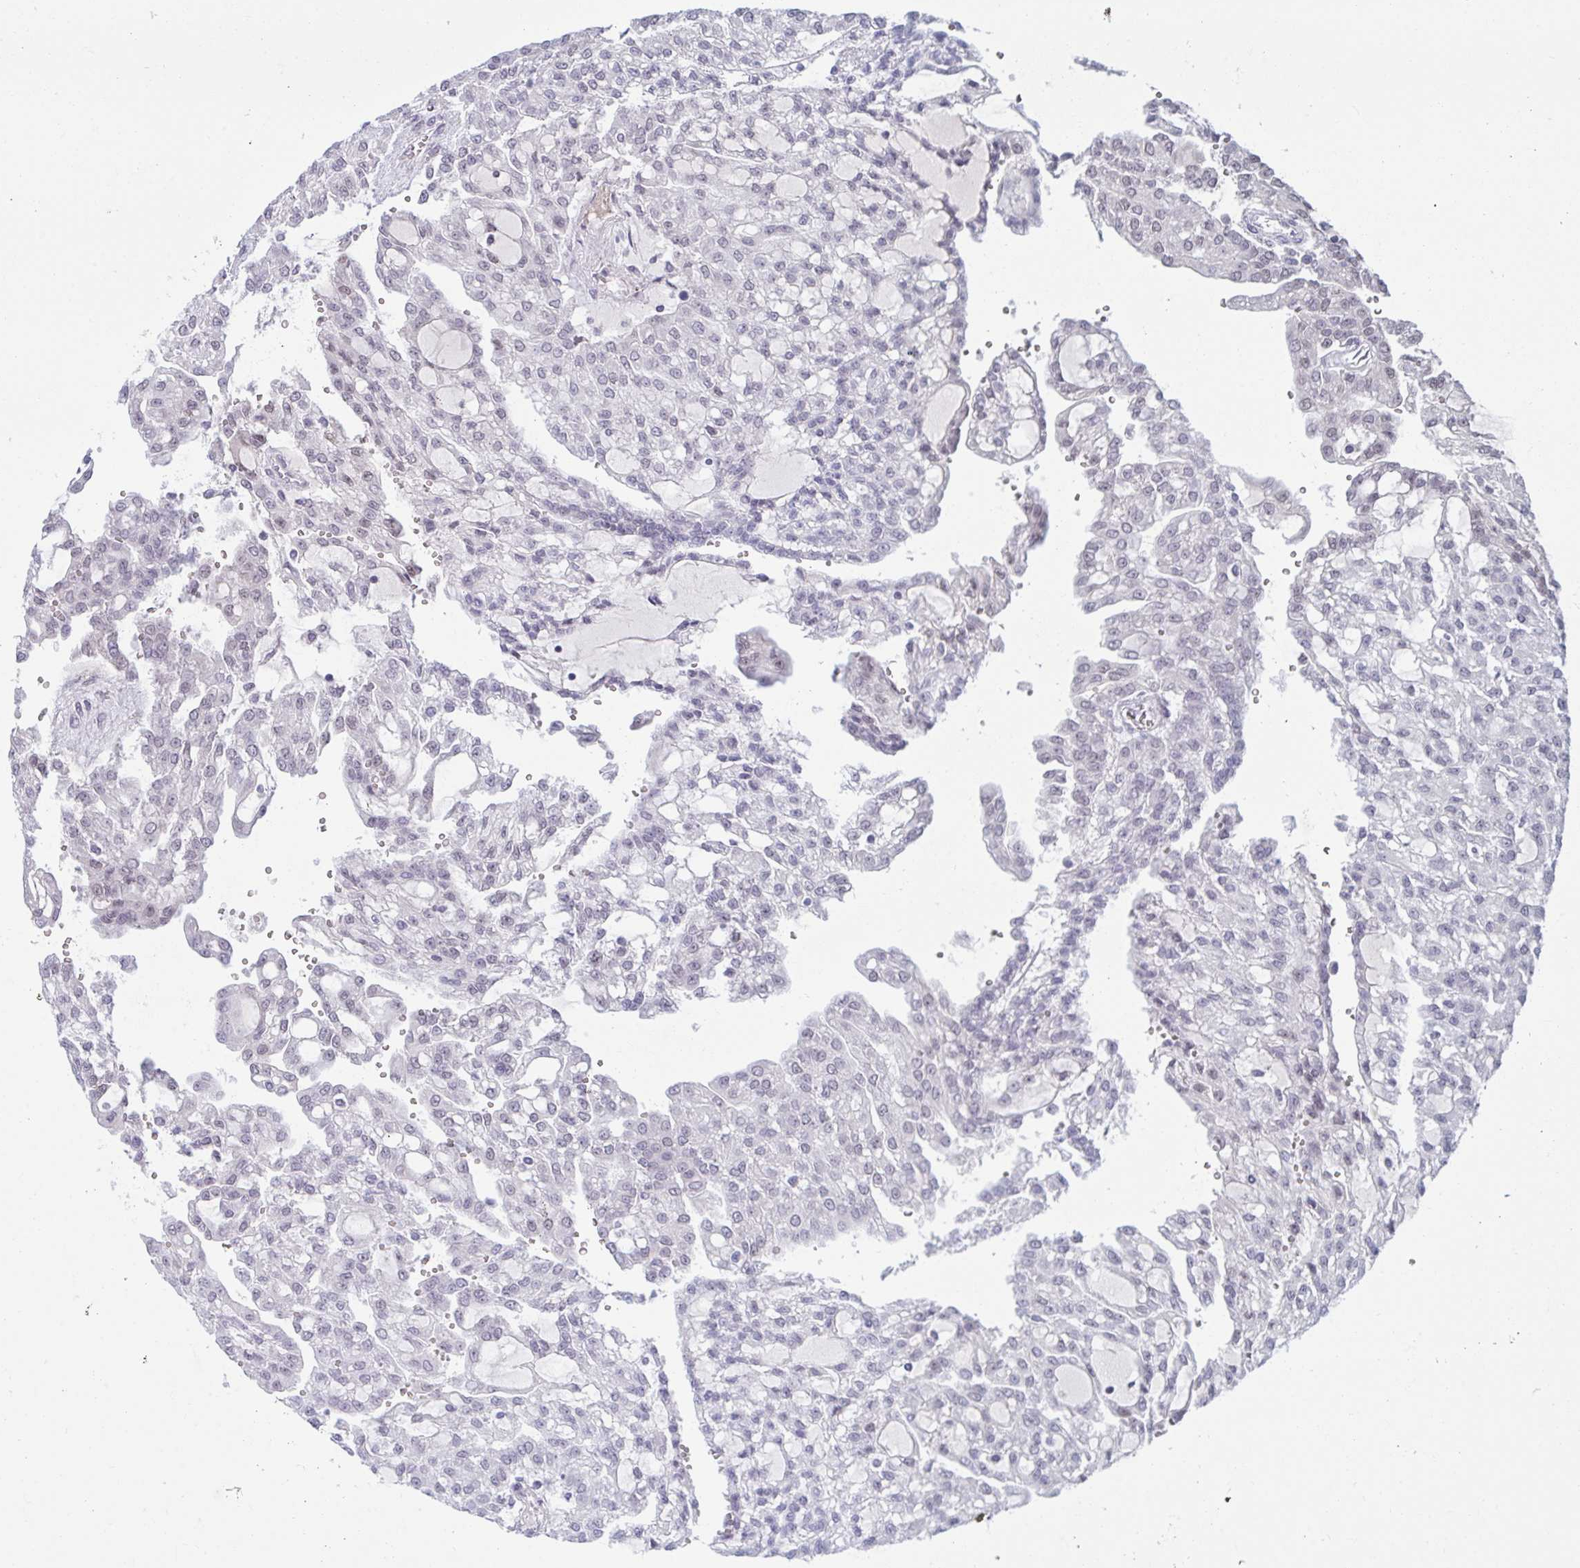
{"staining": {"intensity": "negative", "quantity": "none", "location": "none"}, "tissue": "renal cancer", "cell_type": "Tumor cells", "image_type": "cancer", "snomed": [{"axis": "morphology", "description": "Adenocarcinoma, NOS"}, {"axis": "topography", "description": "Kidney"}], "caption": "A high-resolution image shows immunohistochemistry staining of adenocarcinoma (renal), which reveals no significant positivity in tumor cells. (Stains: DAB (3,3'-diaminobenzidine) immunohistochemistry with hematoxylin counter stain, Microscopy: brightfield microscopy at high magnification).", "gene": "RNASEH1", "patient": {"sex": "male", "age": 63}}